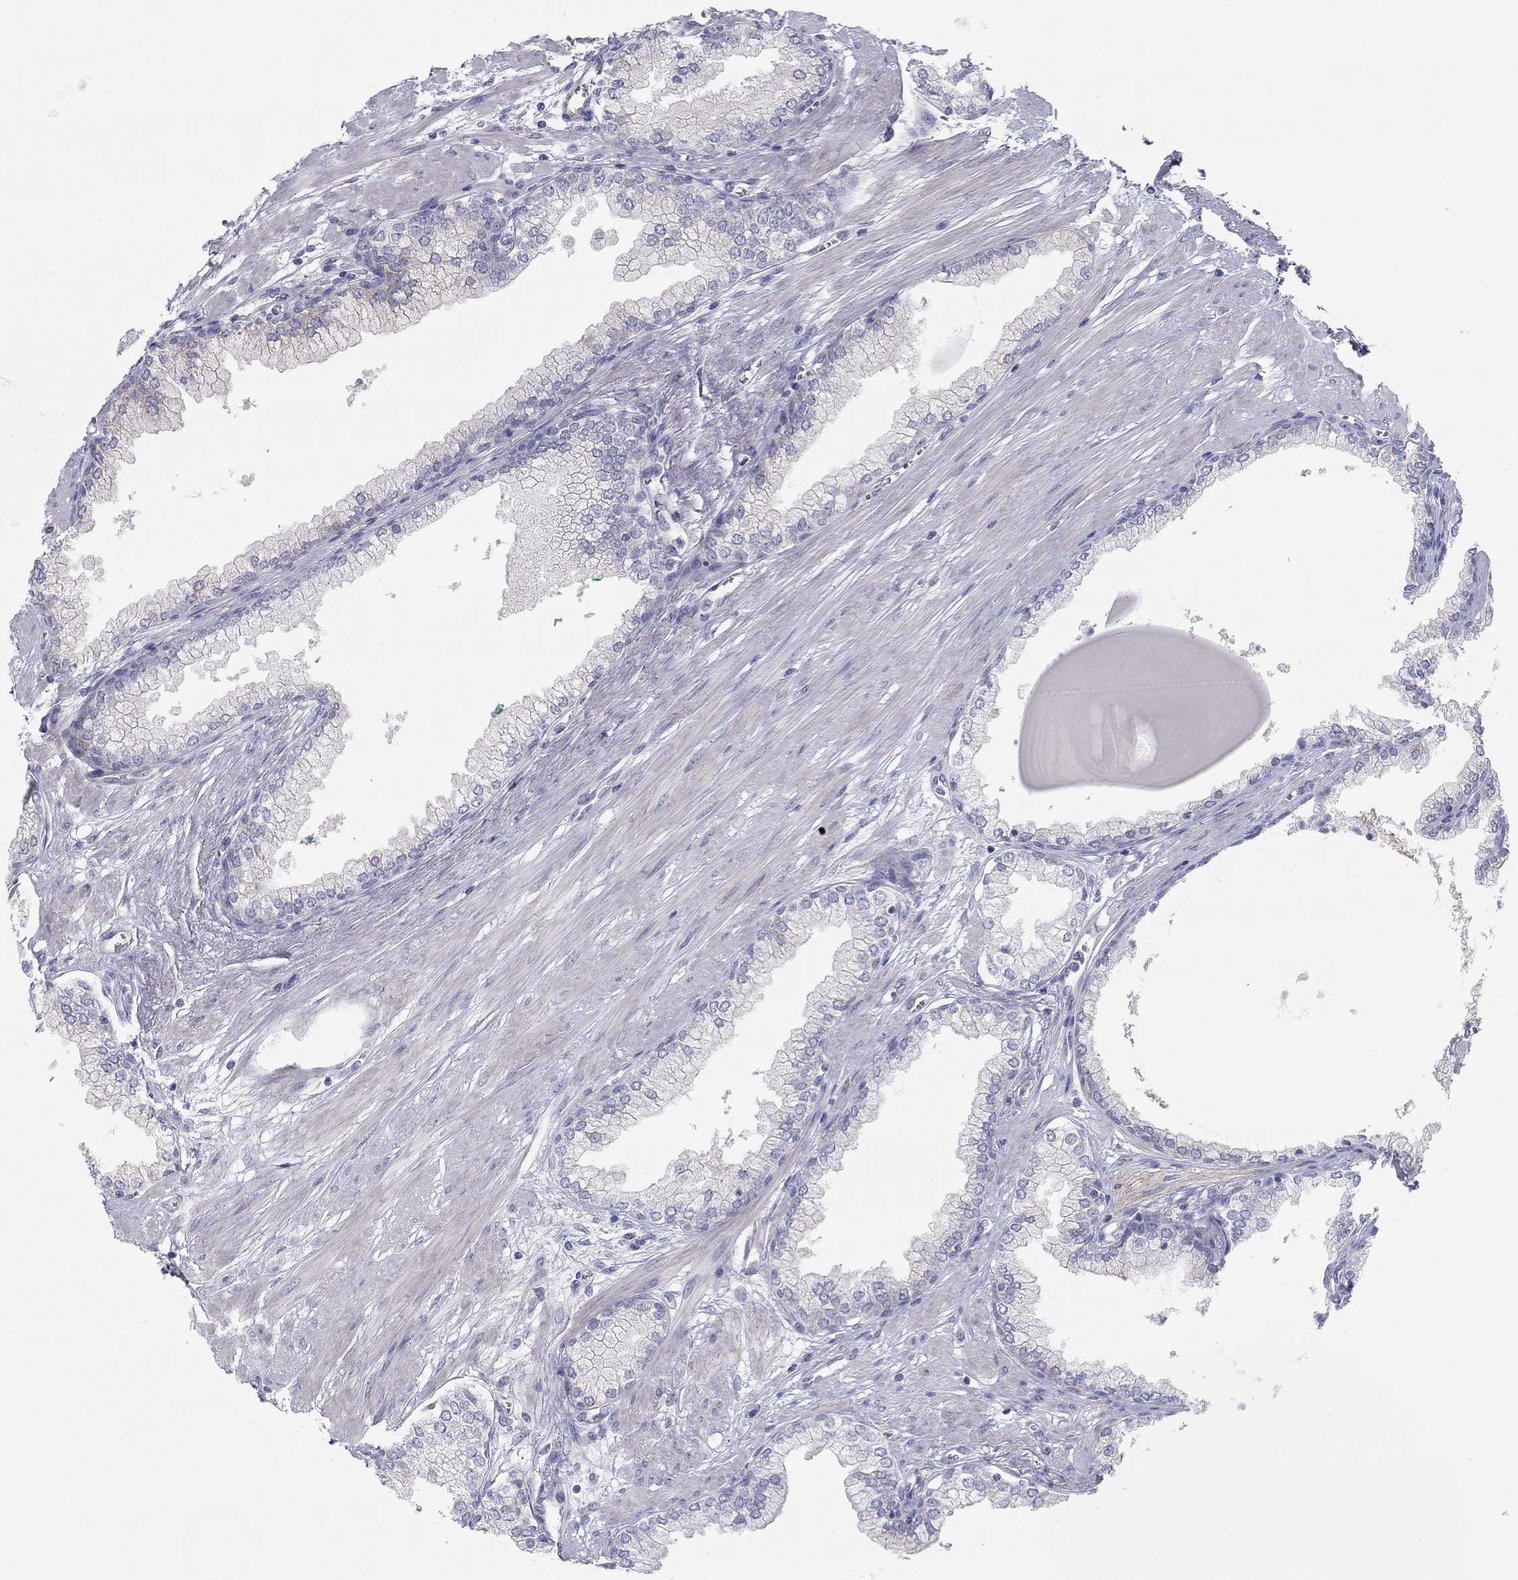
{"staining": {"intensity": "negative", "quantity": "none", "location": "none"}, "tissue": "prostate cancer", "cell_type": "Tumor cells", "image_type": "cancer", "snomed": [{"axis": "morphology", "description": "Adenocarcinoma, NOS"}, {"axis": "topography", "description": "Prostate and seminal vesicle, NOS"}, {"axis": "topography", "description": "Prostate"}], "caption": "DAB immunohistochemical staining of prostate cancer (adenocarcinoma) demonstrates no significant staining in tumor cells. The staining is performed using DAB brown chromogen with nuclei counter-stained in using hematoxylin.", "gene": "SEPTIN3", "patient": {"sex": "male", "age": 69}}